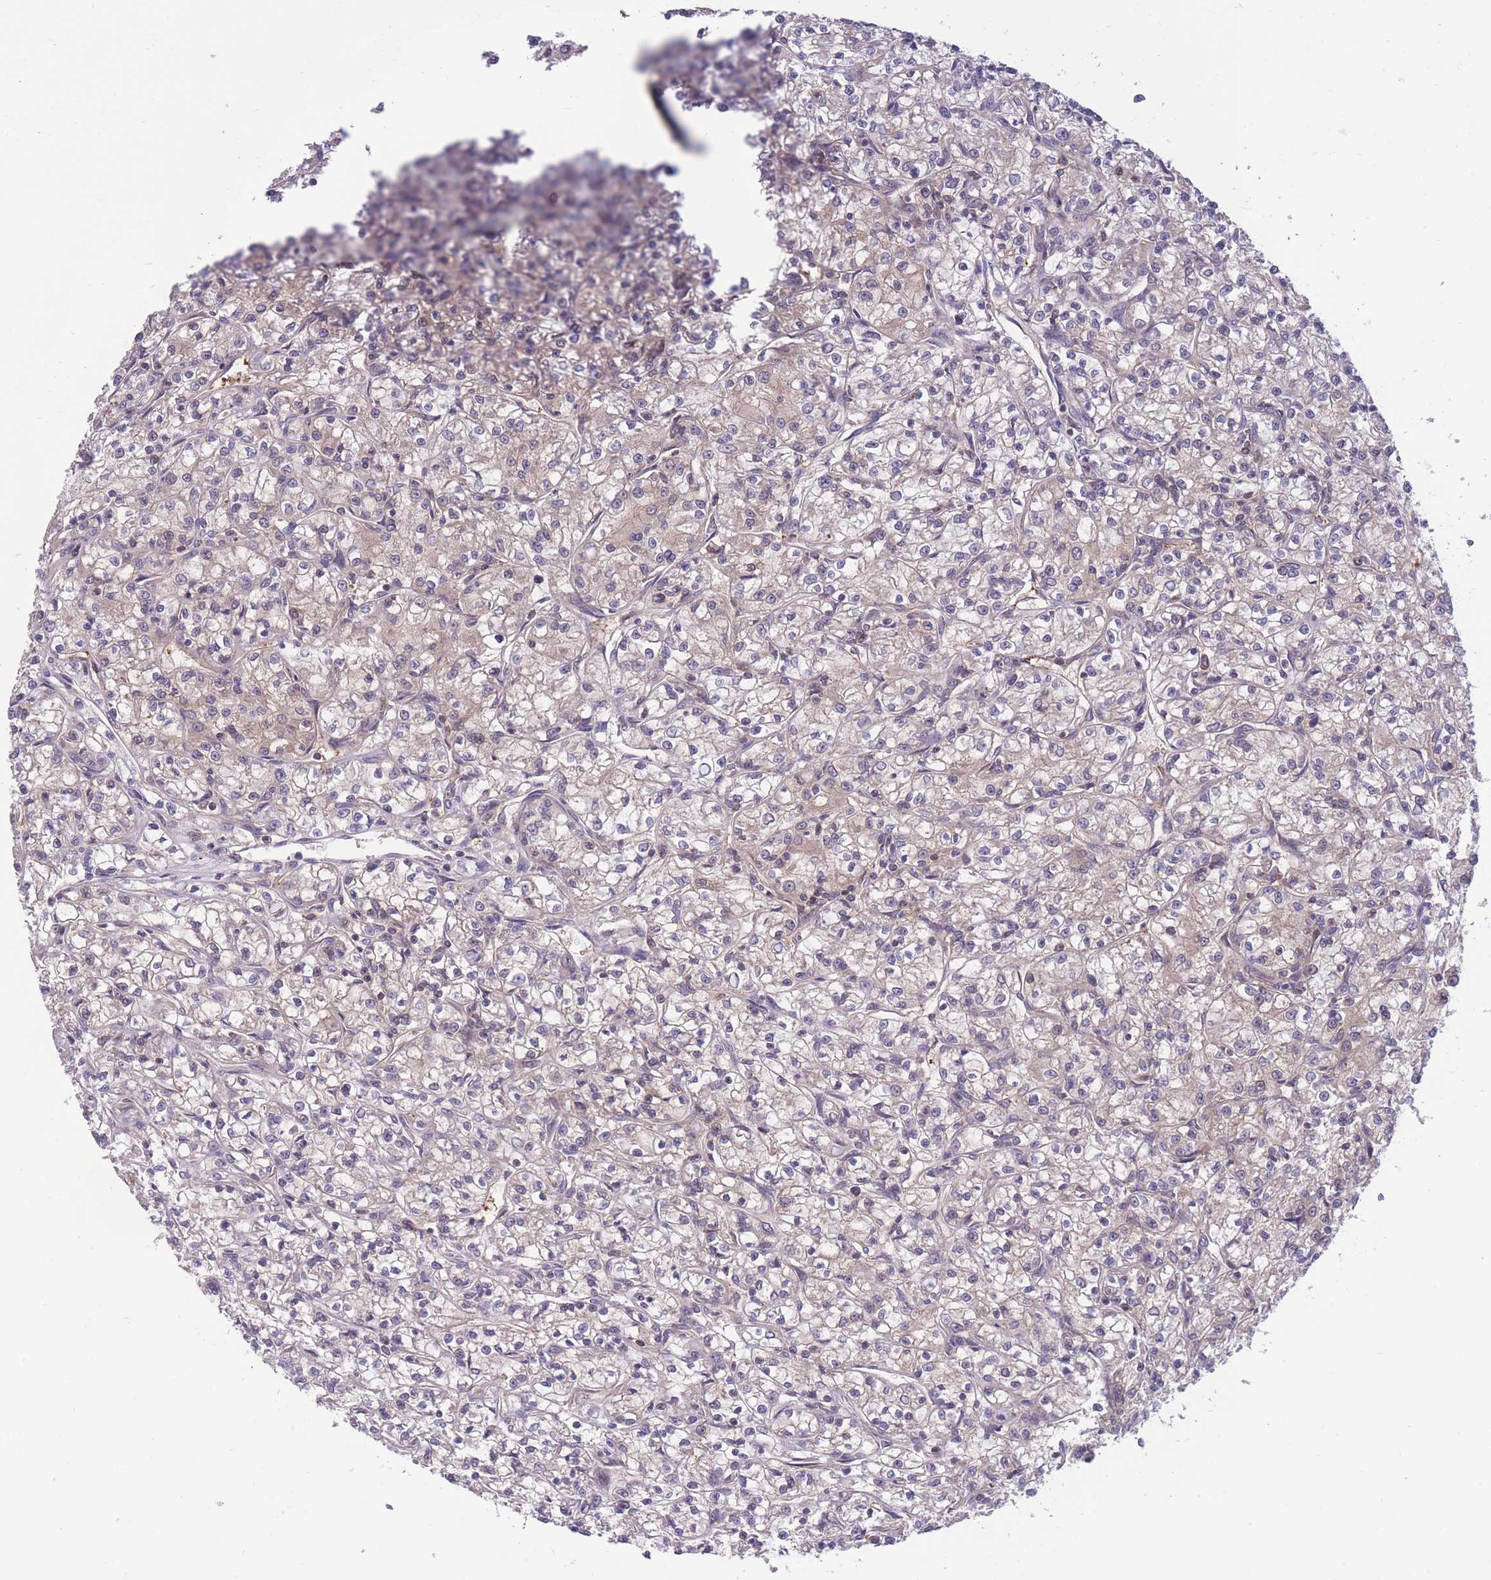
{"staining": {"intensity": "negative", "quantity": "none", "location": "none"}, "tissue": "renal cancer", "cell_type": "Tumor cells", "image_type": "cancer", "snomed": [{"axis": "morphology", "description": "Adenocarcinoma, NOS"}, {"axis": "topography", "description": "Kidney"}], "caption": "Tumor cells are negative for protein expression in human renal cancer.", "gene": "UBE2N", "patient": {"sex": "female", "age": 59}}